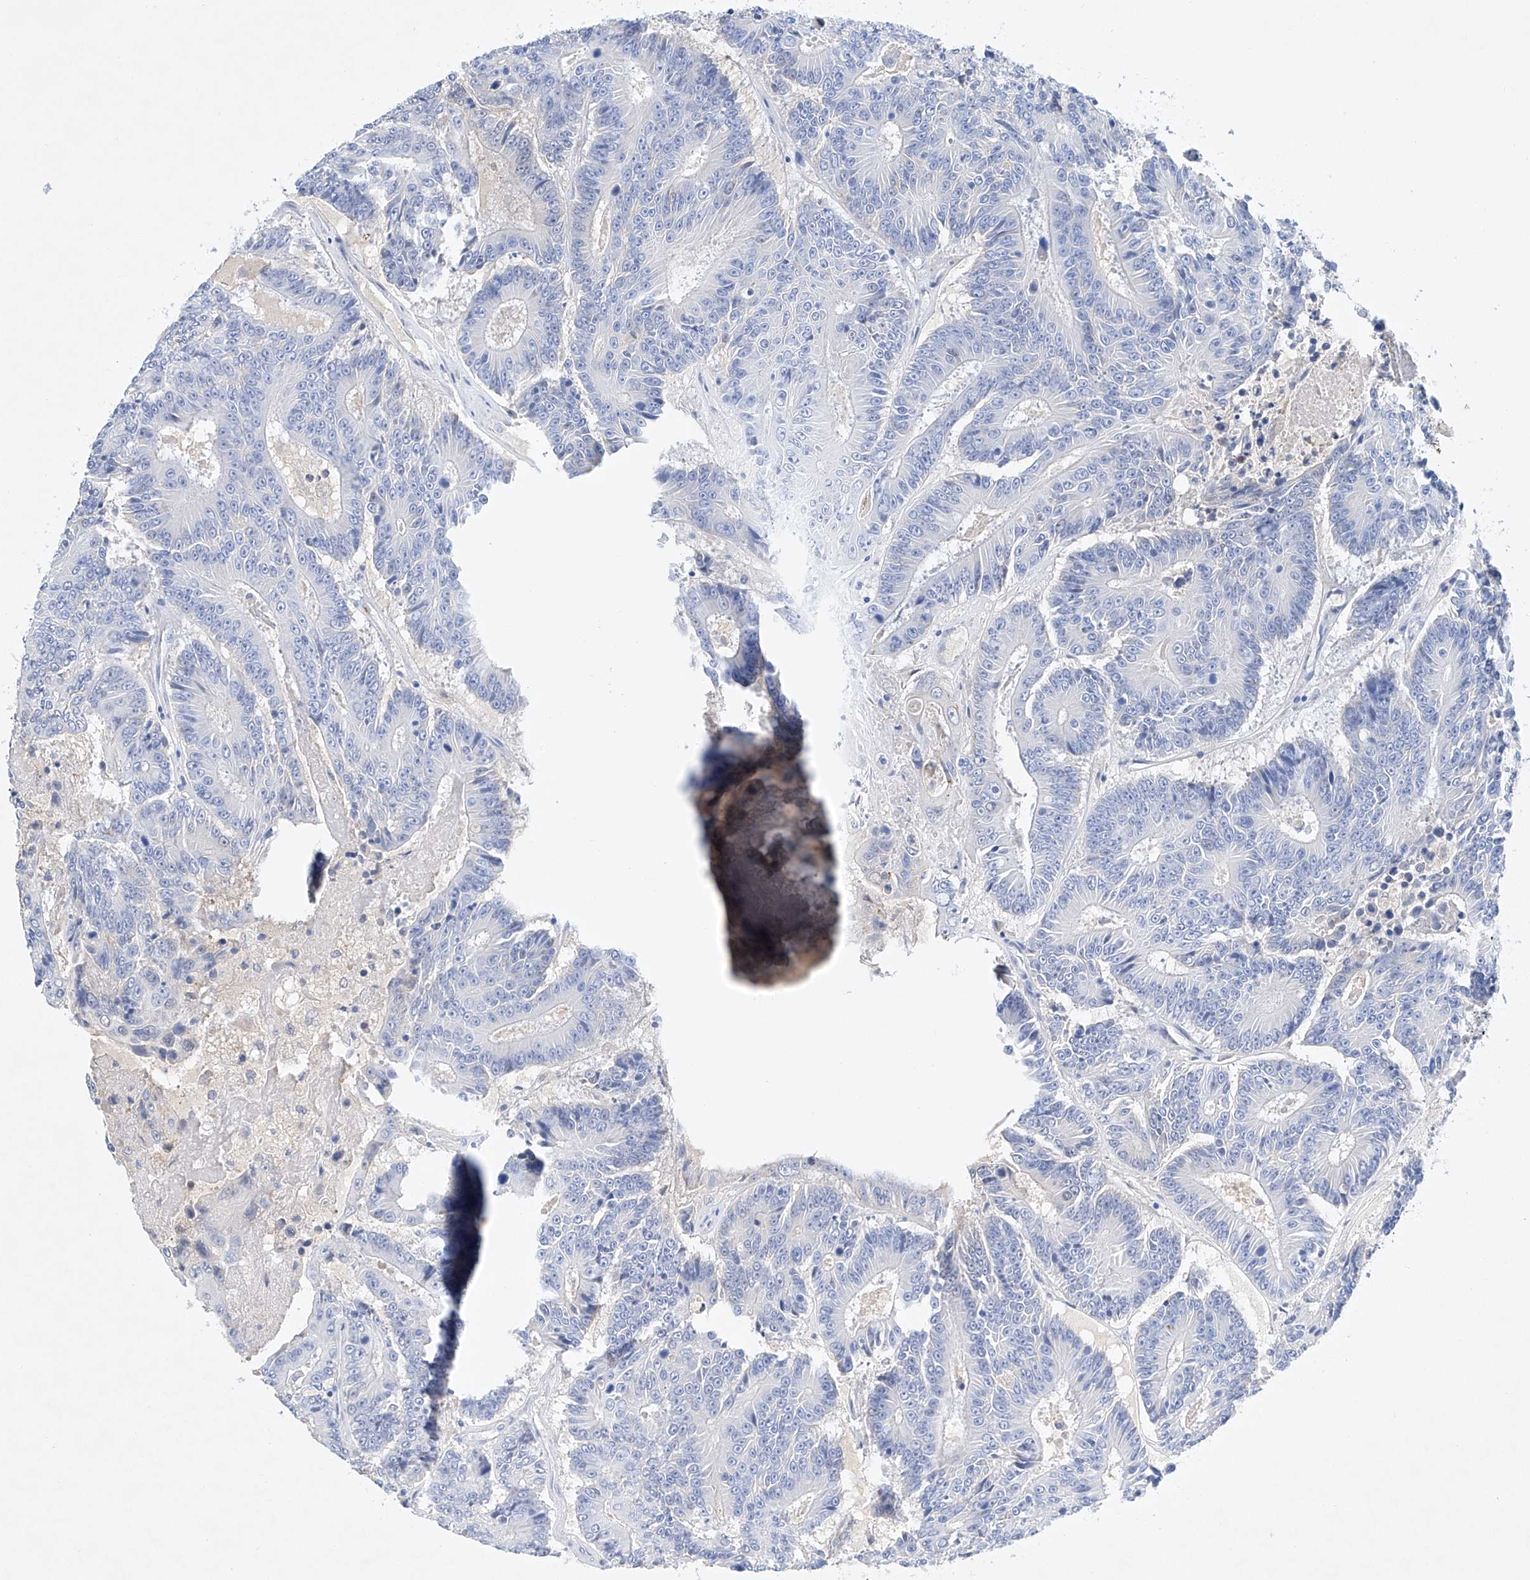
{"staining": {"intensity": "negative", "quantity": "none", "location": "none"}, "tissue": "colorectal cancer", "cell_type": "Tumor cells", "image_type": "cancer", "snomed": [{"axis": "morphology", "description": "Adenocarcinoma, NOS"}, {"axis": "topography", "description": "Colon"}], "caption": "Immunohistochemistry (IHC) photomicrograph of neoplastic tissue: colorectal cancer stained with DAB (3,3'-diaminobenzidine) displays no significant protein positivity in tumor cells. The staining is performed using DAB brown chromogen with nuclei counter-stained in using hematoxylin.", "gene": "LURAP1", "patient": {"sex": "male", "age": 83}}